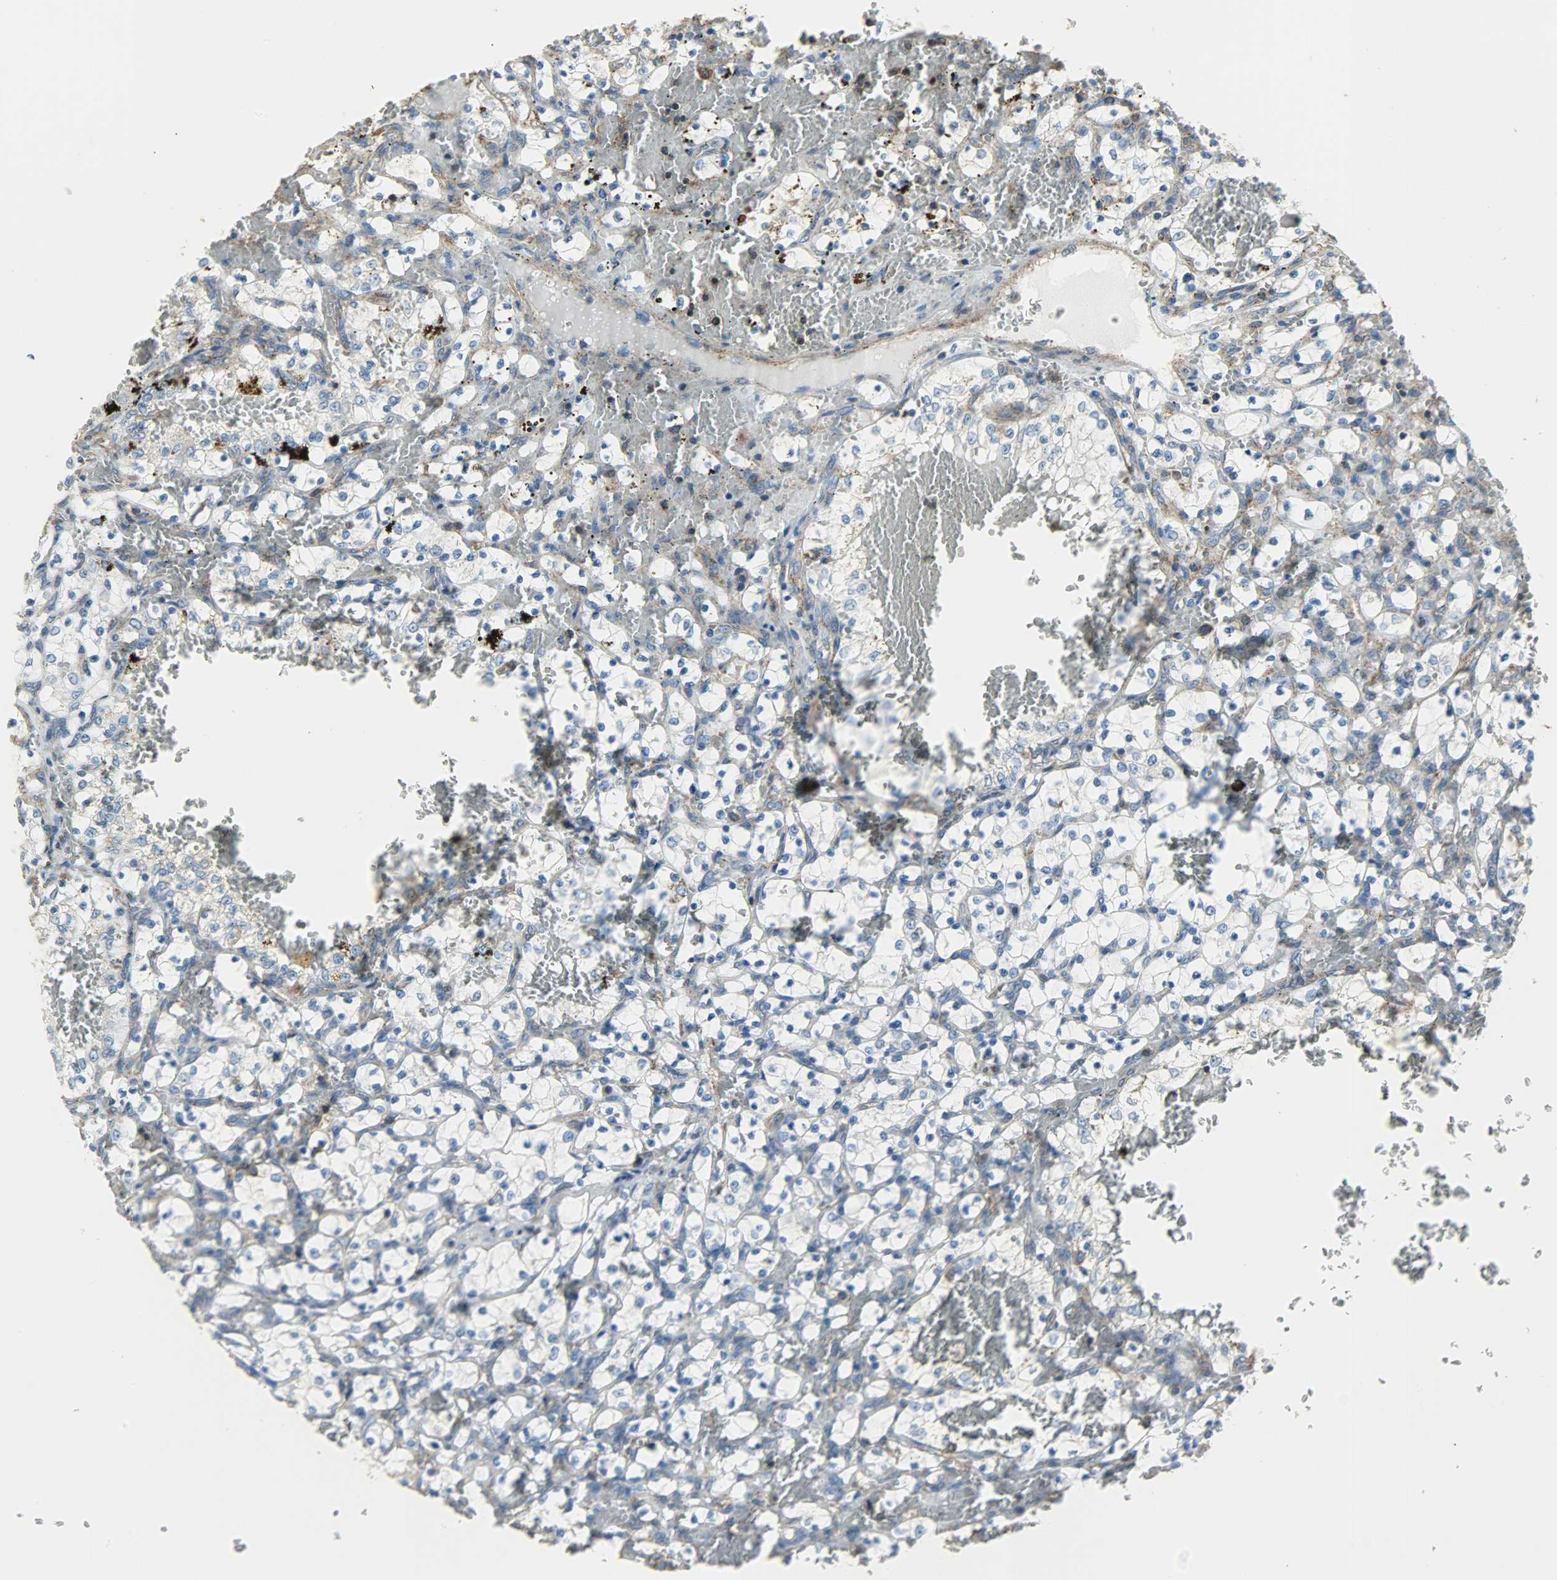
{"staining": {"intensity": "weak", "quantity": ">75%", "location": "cytoplasmic/membranous"}, "tissue": "renal cancer", "cell_type": "Tumor cells", "image_type": "cancer", "snomed": [{"axis": "morphology", "description": "Adenocarcinoma, NOS"}, {"axis": "topography", "description": "Kidney"}], "caption": "Human adenocarcinoma (renal) stained for a protein (brown) displays weak cytoplasmic/membranous positive positivity in approximately >75% of tumor cells.", "gene": "DNAJA4", "patient": {"sex": "female", "age": 69}}